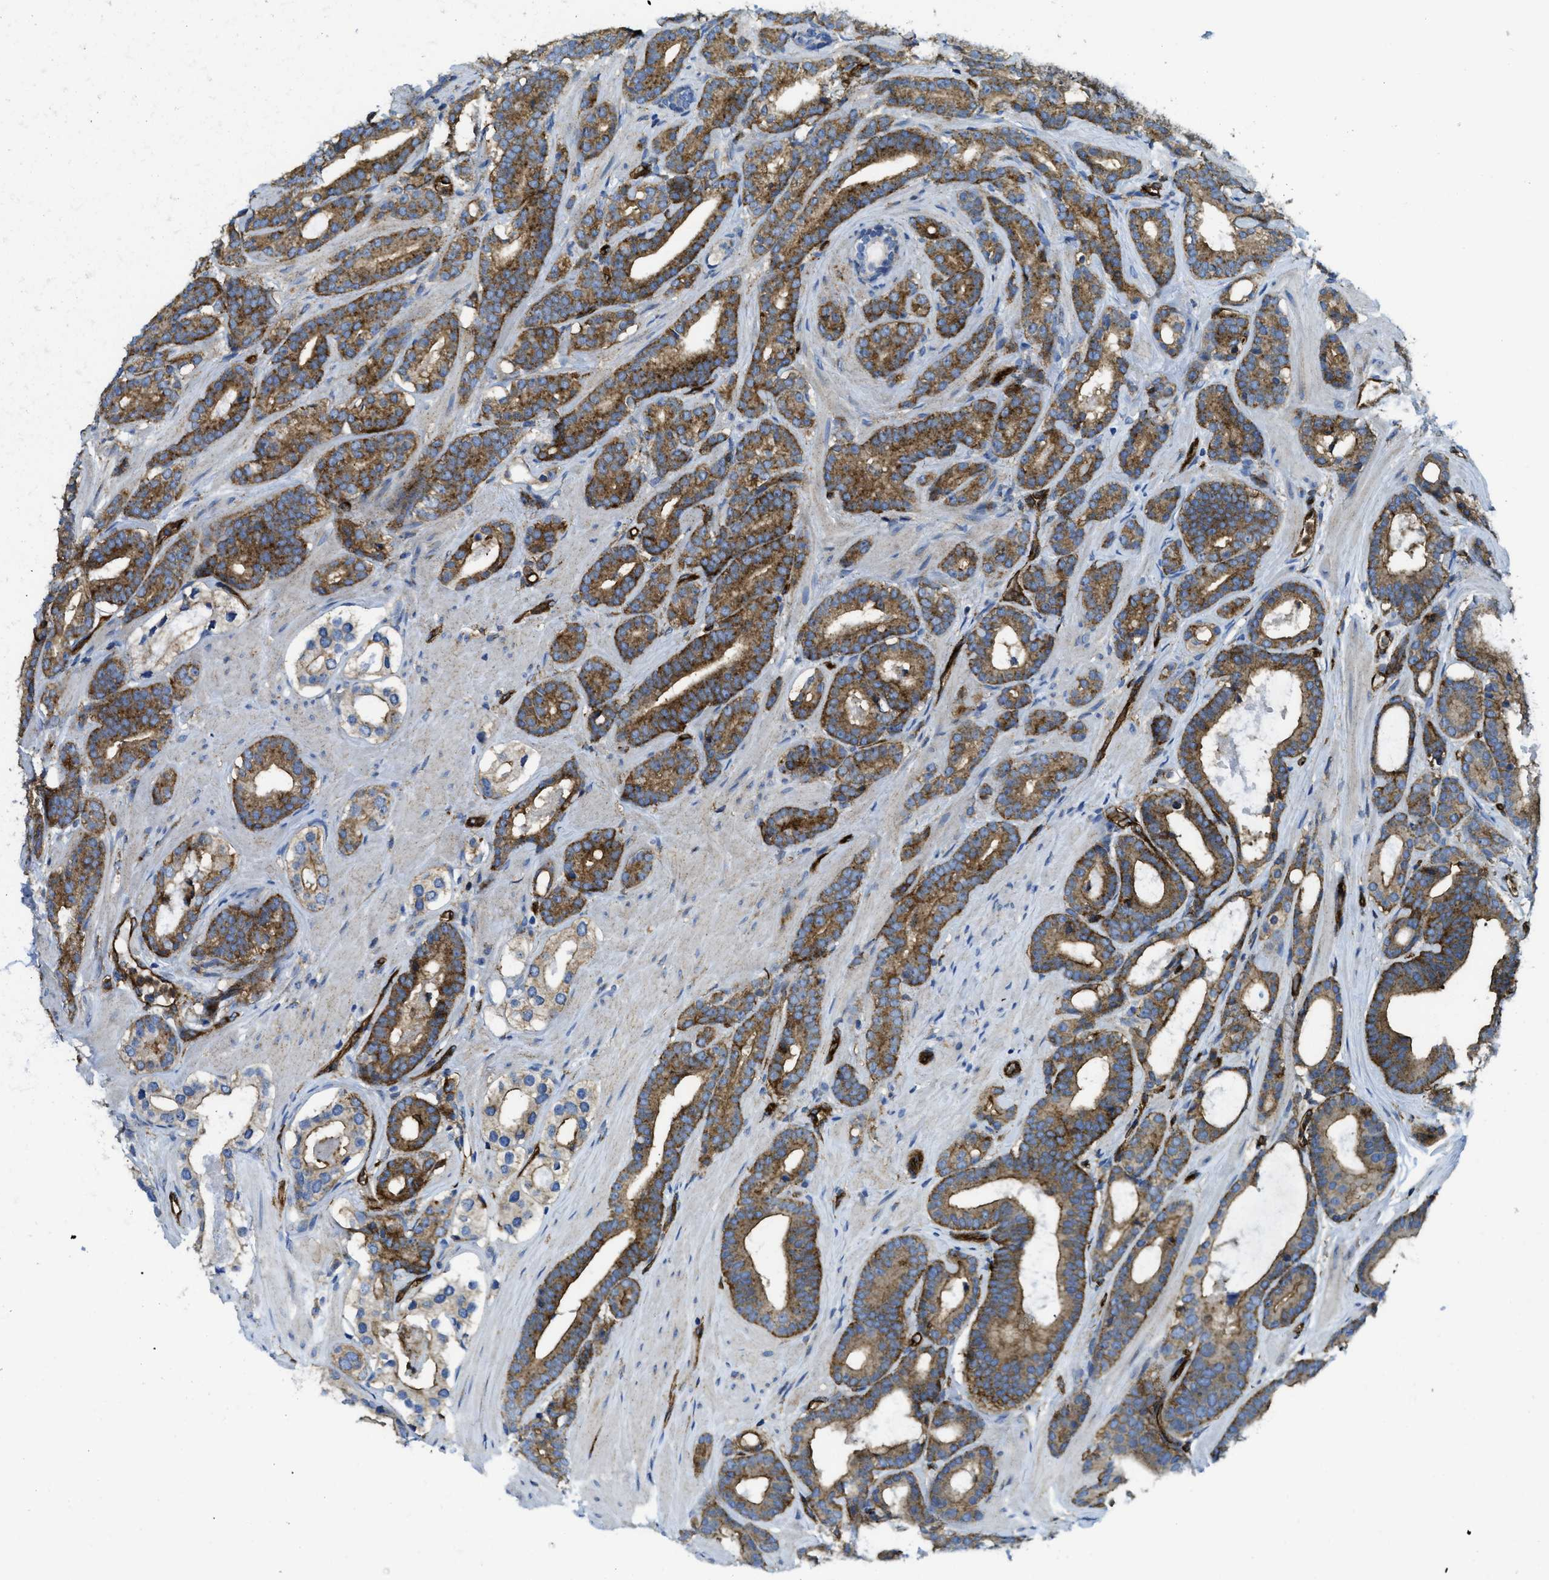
{"staining": {"intensity": "moderate", "quantity": ">75%", "location": "cytoplasmic/membranous"}, "tissue": "prostate cancer", "cell_type": "Tumor cells", "image_type": "cancer", "snomed": [{"axis": "morphology", "description": "Adenocarcinoma, High grade"}, {"axis": "topography", "description": "Prostate"}], "caption": "Prostate cancer (adenocarcinoma (high-grade)) stained for a protein demonstrates moderate cytoplasmic/membranous positivity in tumor cells.", "gene": "HIP1", "patient": {"sex": "male", "age": 60}}